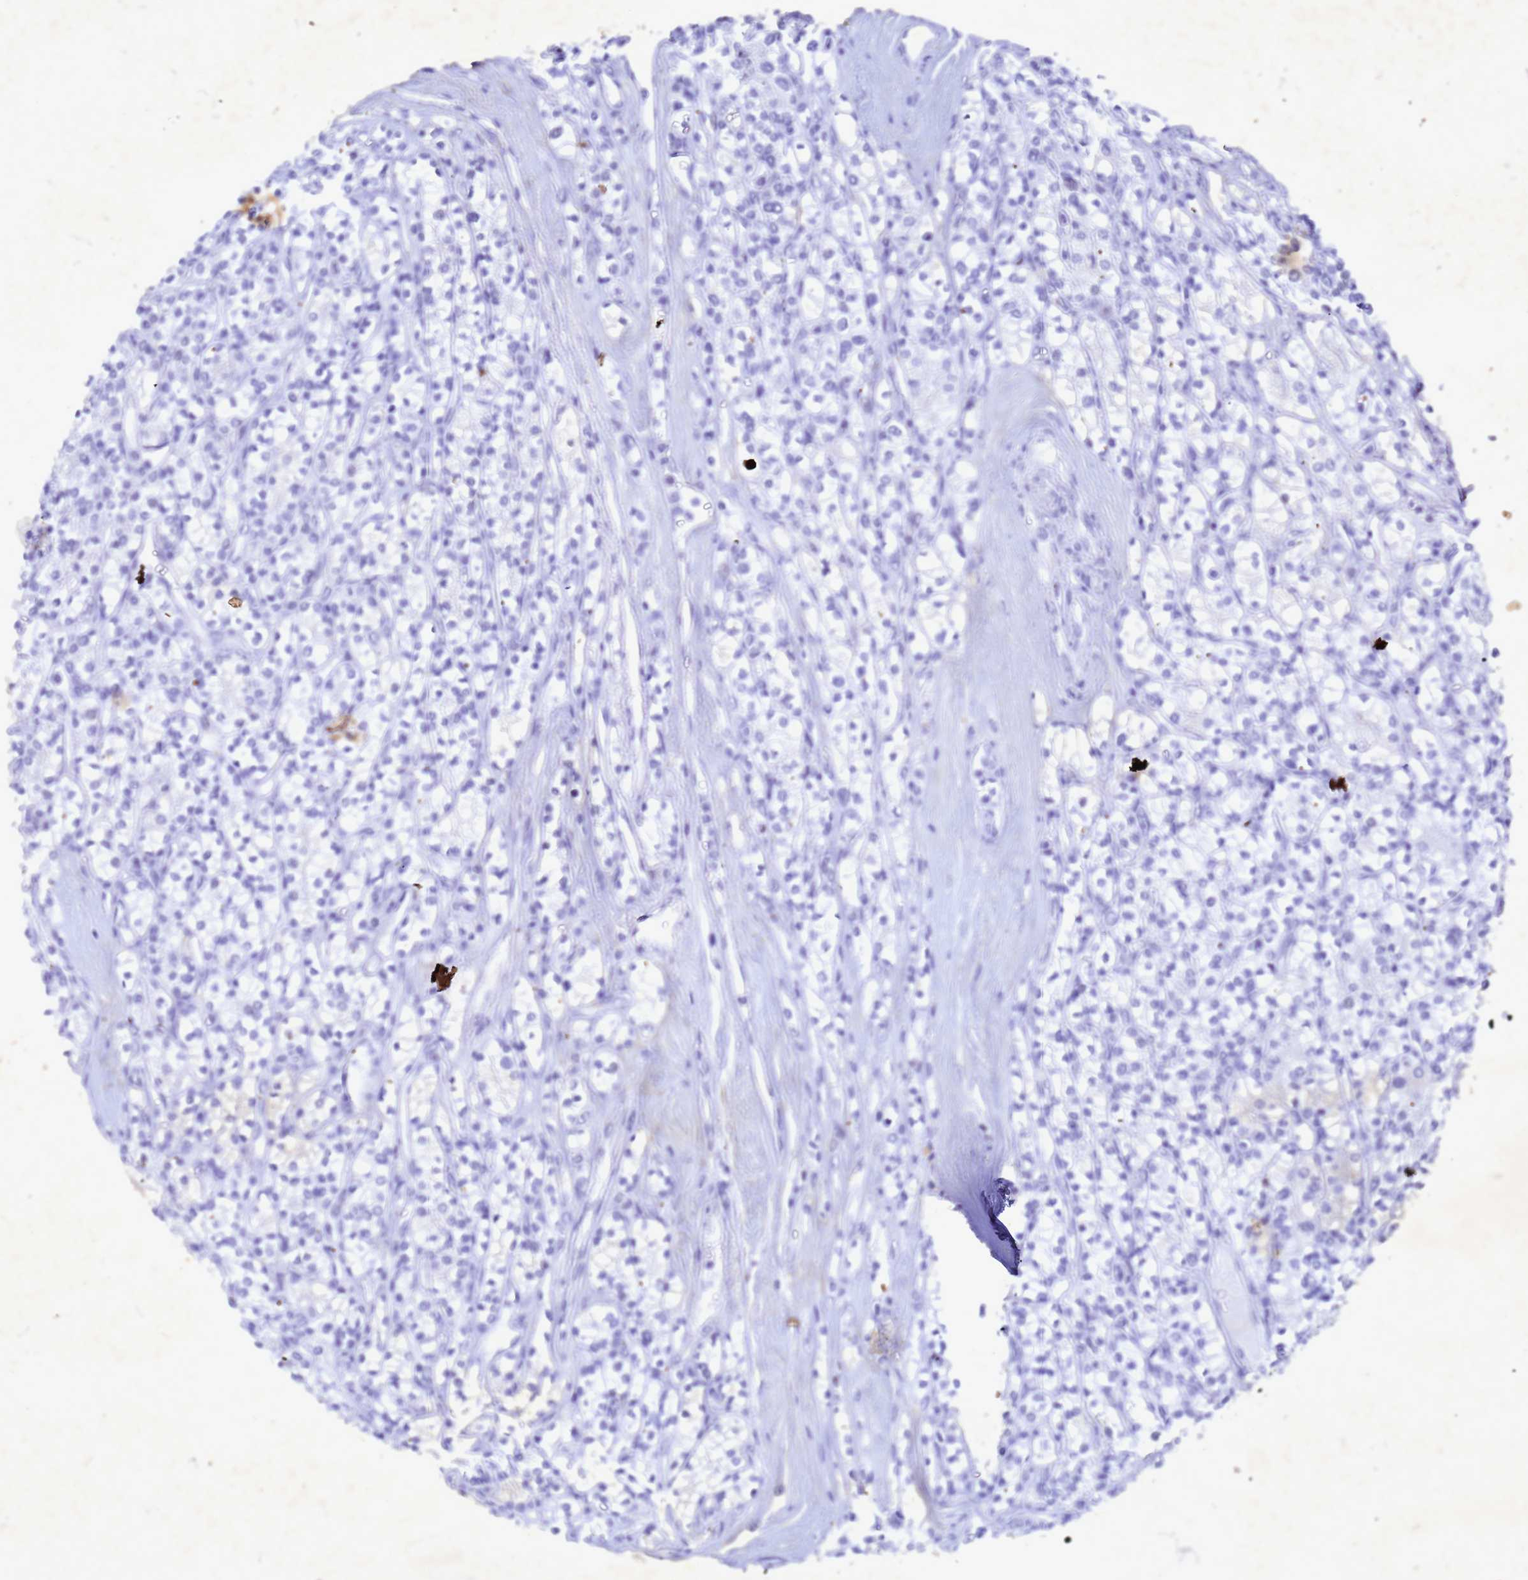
{"staining": {"intensity": "negative", "quantity": "none", "location": "none"}, "tissue": "renal cancer", "cell_type": "Tumor cells", "image_type": "cancer", "snomed": [{"axis": "morphology", "description": "Adenocarcinoma, NOS"}, {"axis": "topography", "description": "Kidney"}], "caption": "A high-resolution micrograph shows immunohistochemistry staining of renal cancer (adenocarcinoma), which shows no significant expression in tumor cells. The staining is performed using DAB brown chromogen with nuclei counter-stained in using hematoxylin.", "gene": "COPS9", "patient": {"sex": "male", "age": 77}}